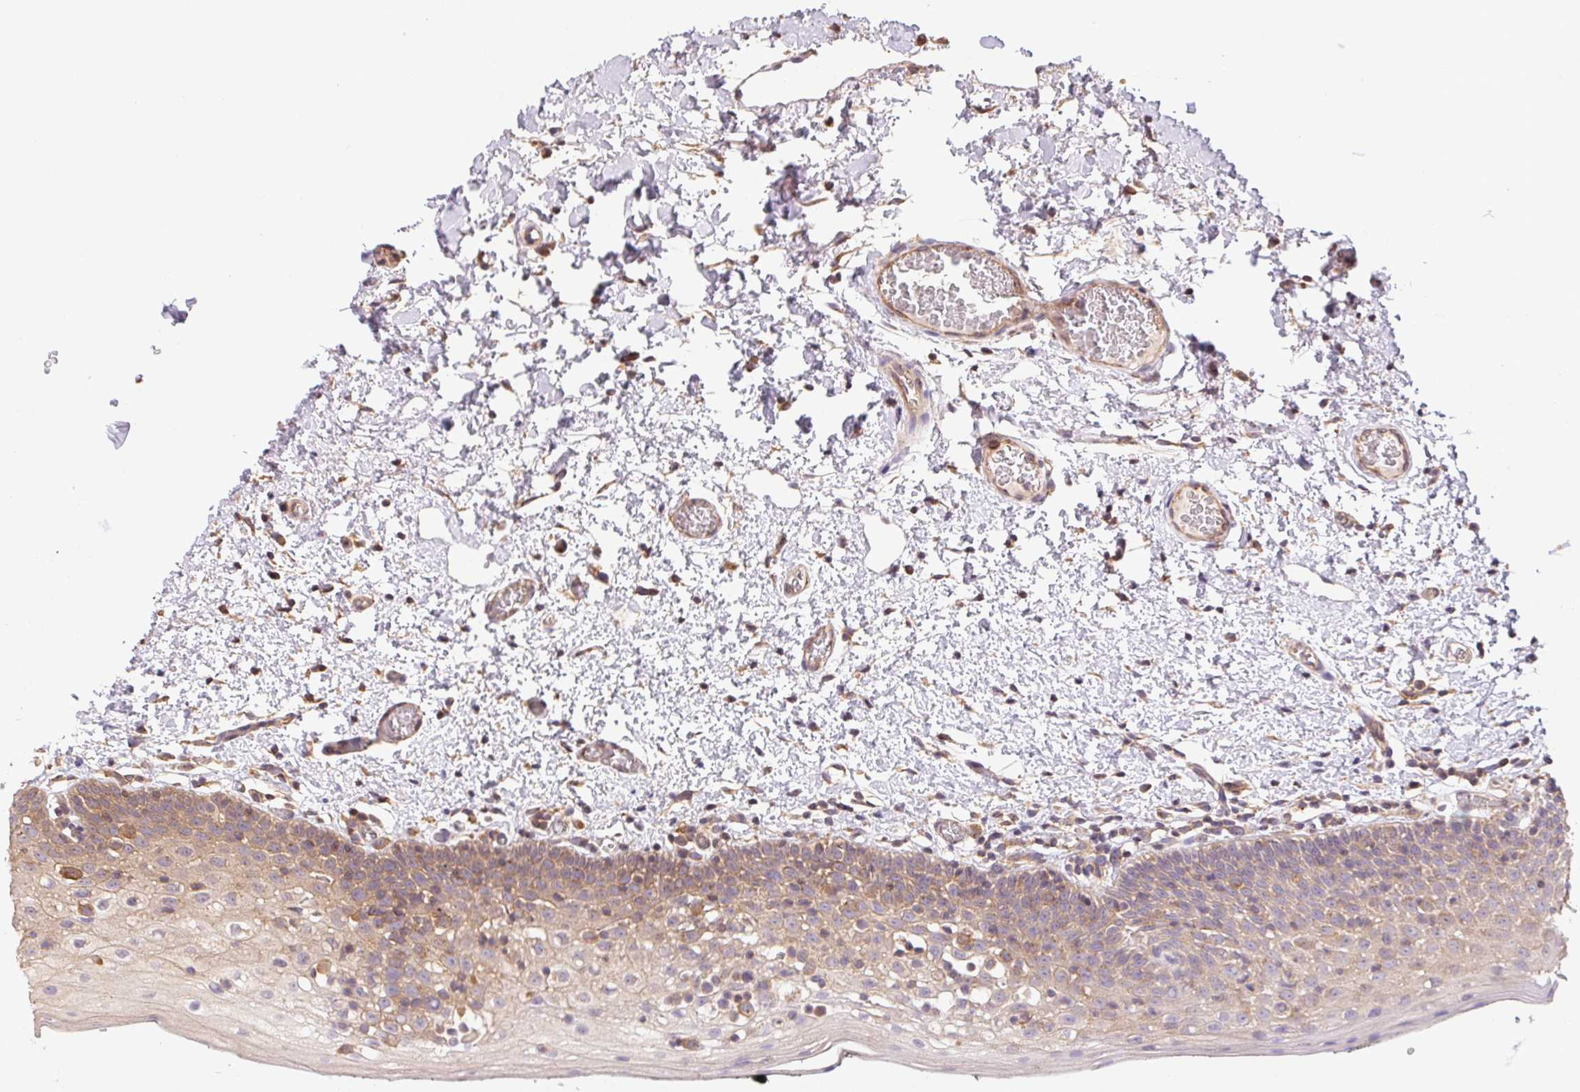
{"staining": {"intensity": "weak", "quantity": "25%-75%", "location": "cytoplasmic/membranous"}, "tissue": "oral mucosa", "cell_type": "Squamous epithelial cells", "image_type": "normal", "snomed": [{"axis": "morphology", "description": "Normal tissue, NOS"}, {"axis": "morphology", "description": "Squamous cell carcinoma, NOS"}, {"axis": "topography", "description": "Oral tissue"}, {"axis": "topography", "description": "Head-Neck"}], "caption": "Immunohistochemical staining of normal human oral mucosa reveals weak cytoplasmic/membranous protein staining in approximately 25%-75% of squamous epithelial cells. Immunohistochemistry stains the protein in brown and the nuclei are stained blue.", "gene": "MEX3D", "patient": {"sex": "male", "age": 69}}